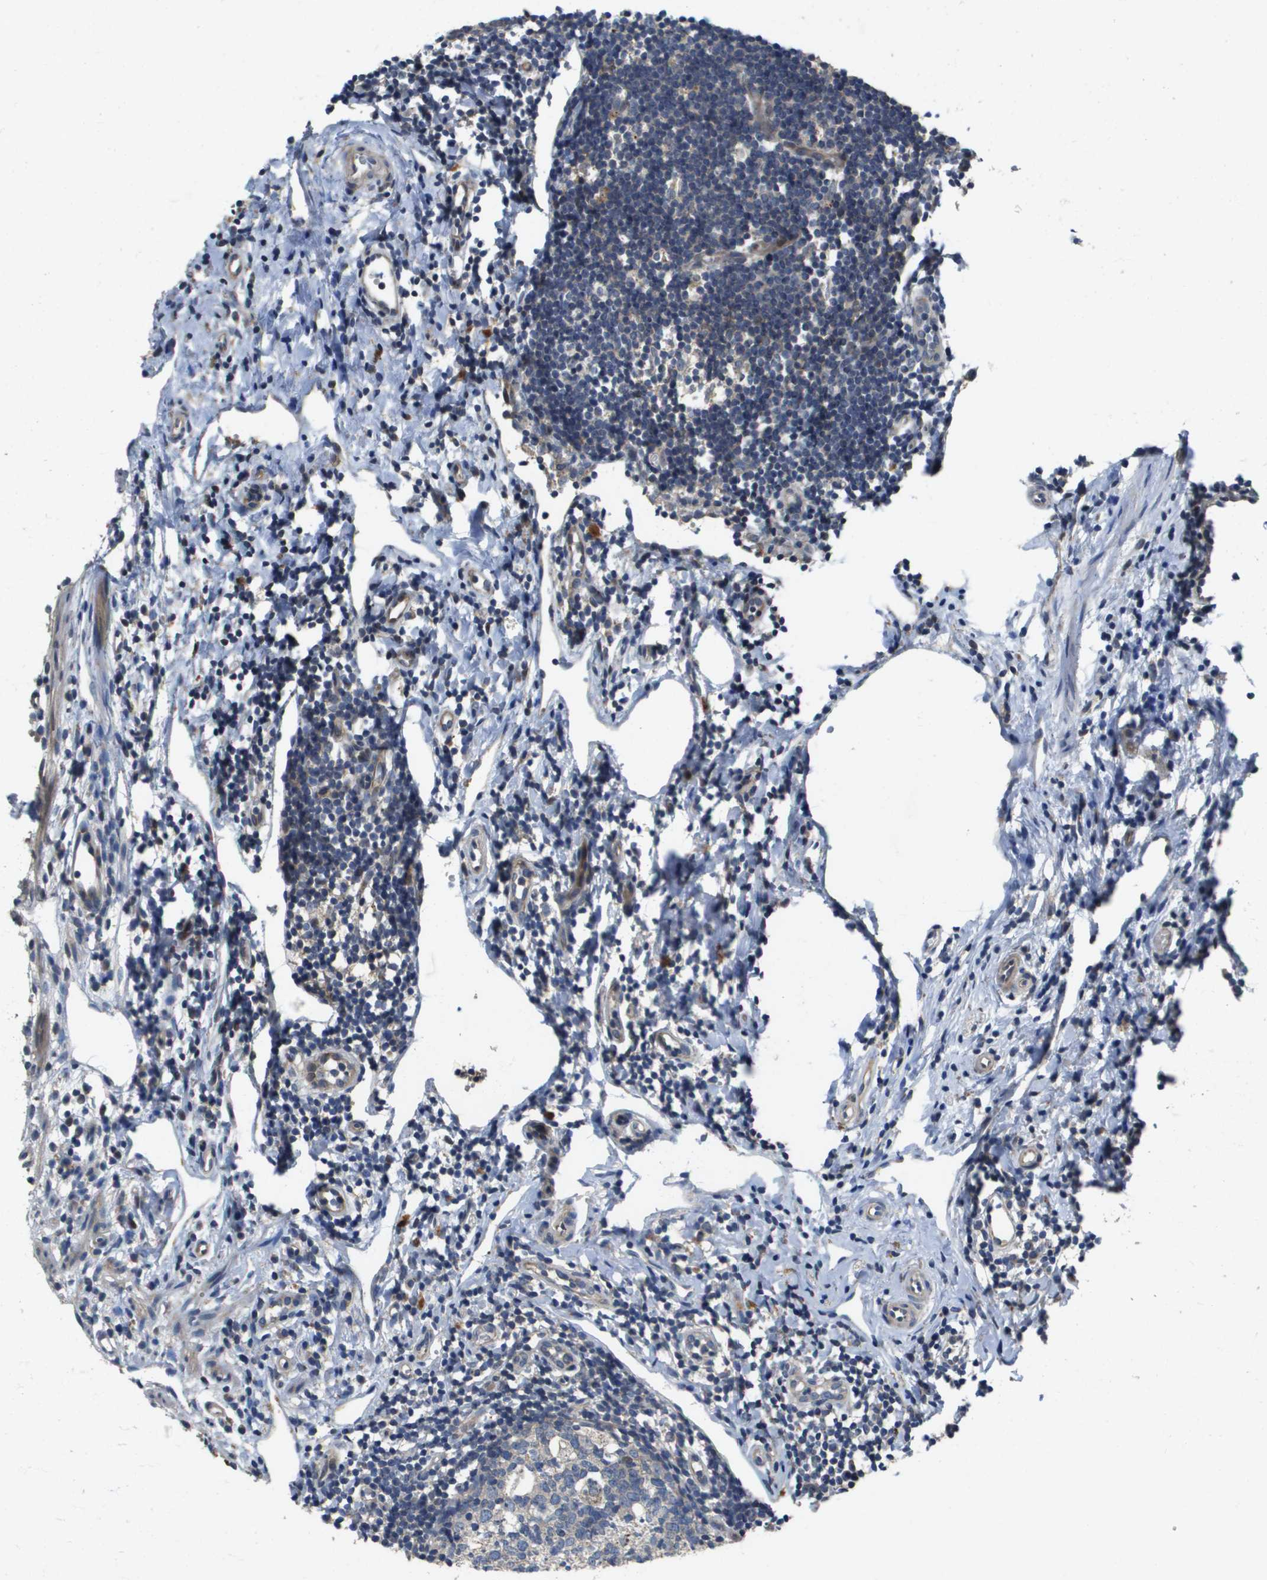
{"staining": {"intensity": "moderate", "quantity": ">75%", "location": "cytoplasmic/membranous"}, "tissue": "appendix", "cell_type": "Glandular cells", "image_type": "normal", "snomed": [{"axis": "morphology", "description": "Normal tissue, NOS"}, {"axis": "topography", "description": "Appendix"}], "caption": "Unremarkable appendix shows moderate cytoplasmic/membranous expression in approximately >75% of glandular cells, visualized by immunohistochemistry. (brown staining indicates protein expression, while blue staining denotes nuclei).", "gene": "SCN4B", "patient": {"sex": "female", "age": 20}}